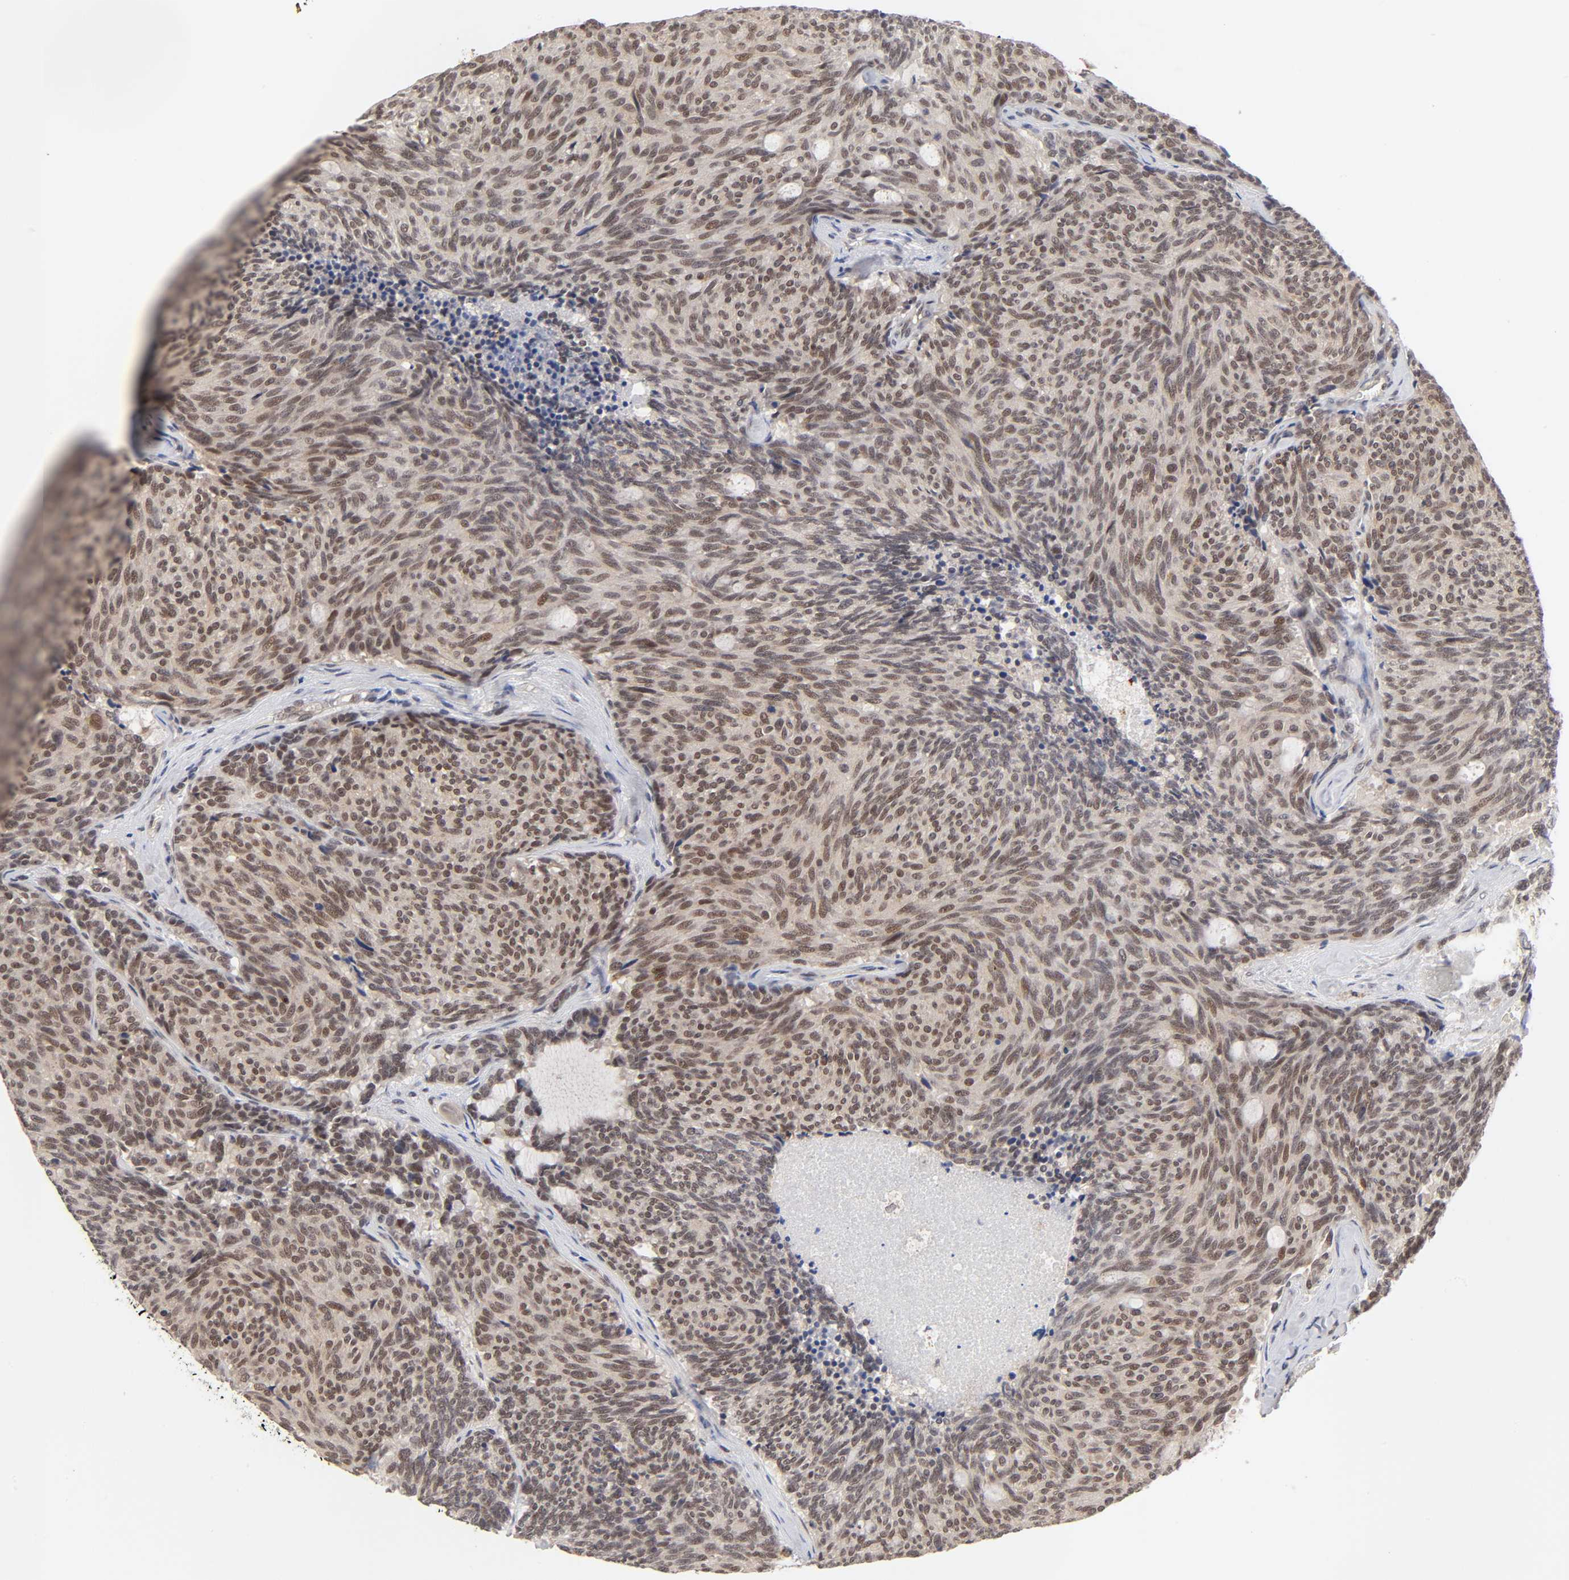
{"staining": {"intensity": "moderate", "quantity": ">75%", "location": "cytoplasmic/membranous,nuclear"}, "tissue": "carcinoid", "cell_type": "Tumor cells", "image_type": "cancer", "snomed": [{"axis": "morphology", "description": "Carcinoid, malignant, NOS"}, {"axis": "topography", "description": "Pancreas"}], "caption": "Carcinoid stained for a protein reveals moderate cytoplasmic/membranous and nuclear positivity in tumor cells.", "gene": "EP300", "patient": {"sex": "female", "age": 54}}